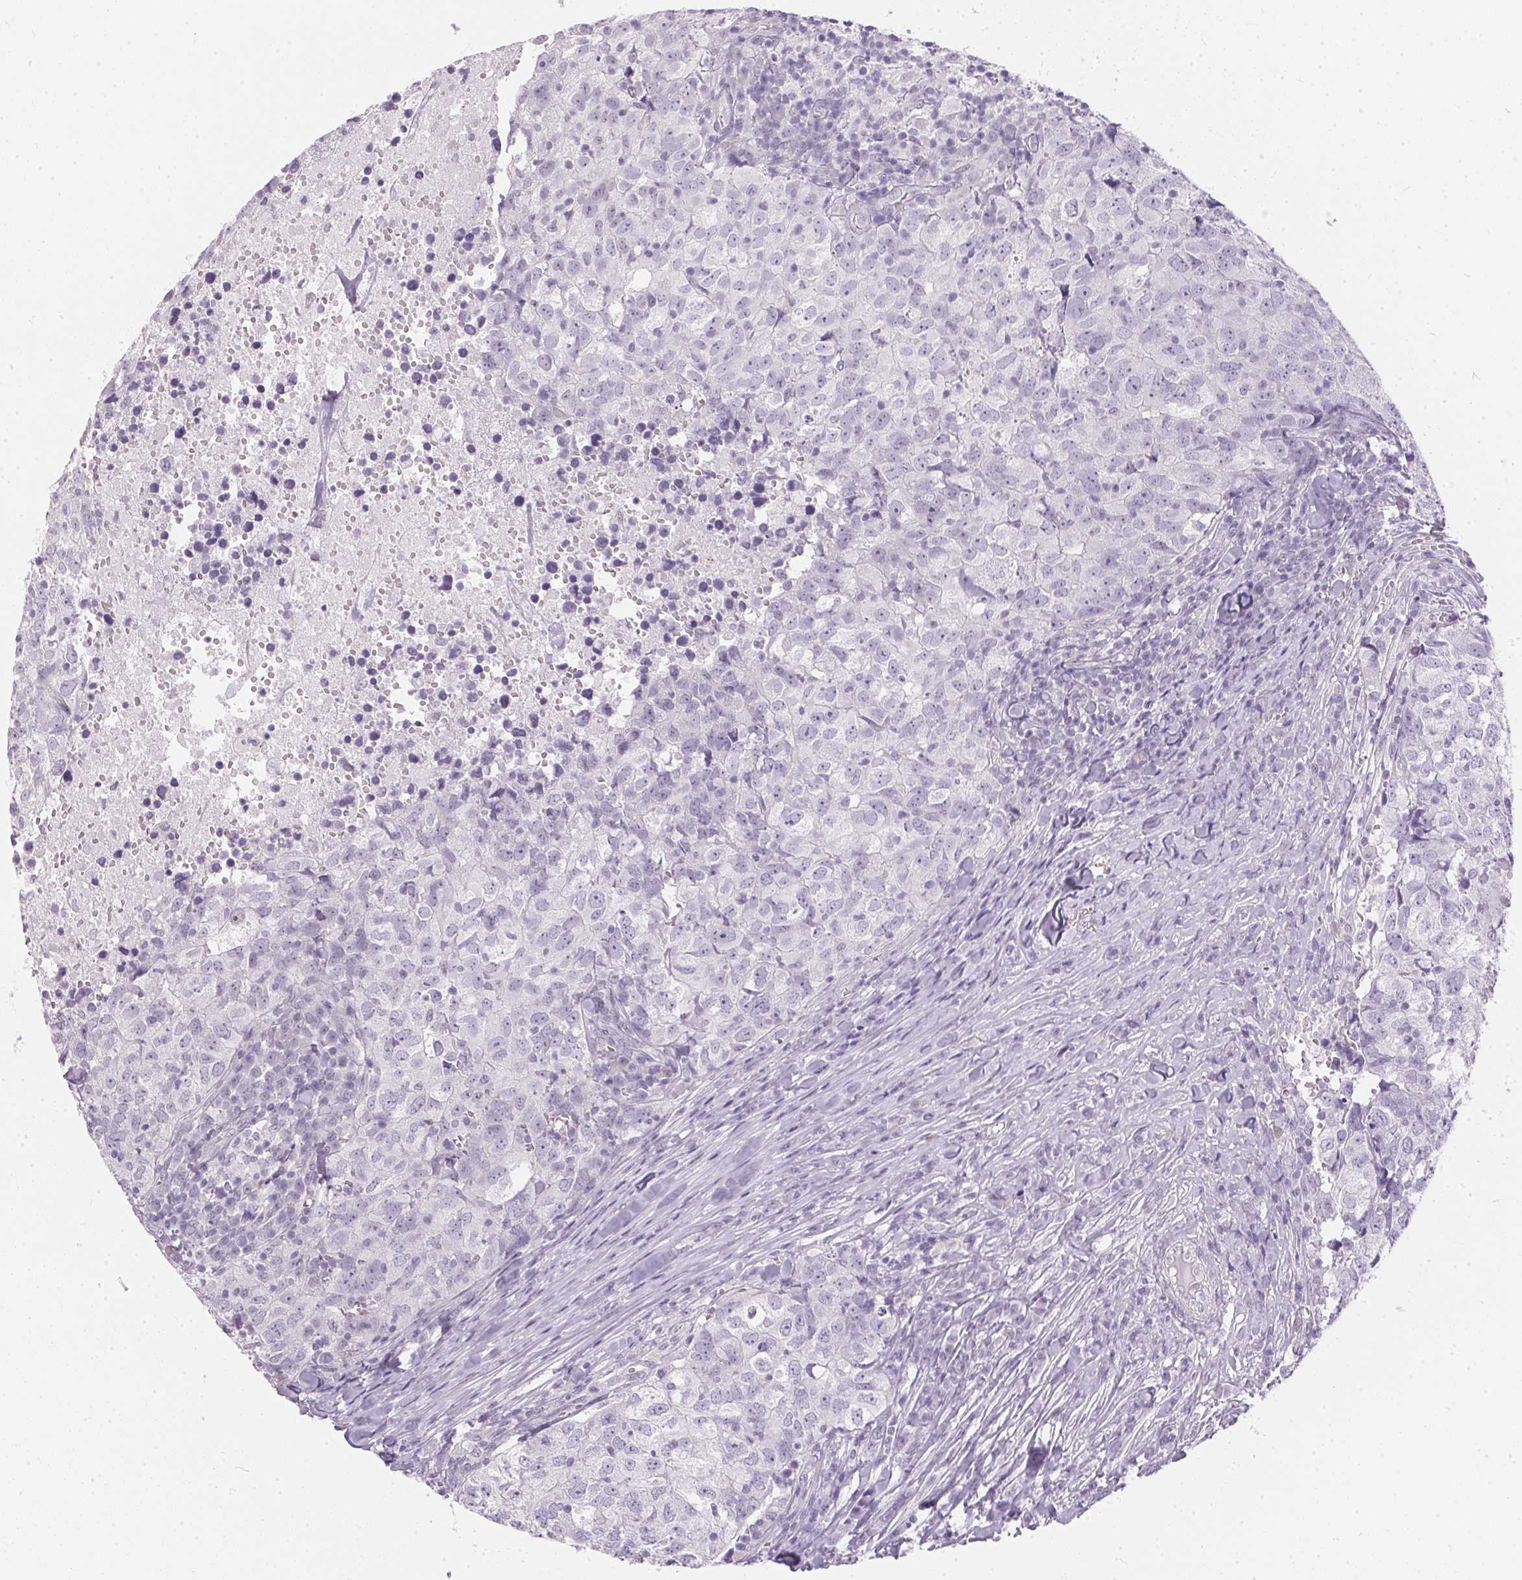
{"staining": {"intensity": "negative", "quantity": "none", "location": "none"}, "tissue": "breast cancer", "cell_type": "Tumor cells", "image_type": "cancer", "snomed": [{"axis": "morphology", "description": "Duct carcinoma"}, {"axis": "topography", "description": "Breast"}], "caption": "Immunohistochemistry of breast cancer (intraductal carcinoma) shows no expression in tumor cells.", "gene": "GBP6", "patient": {"sex": "female", "age": 30}}